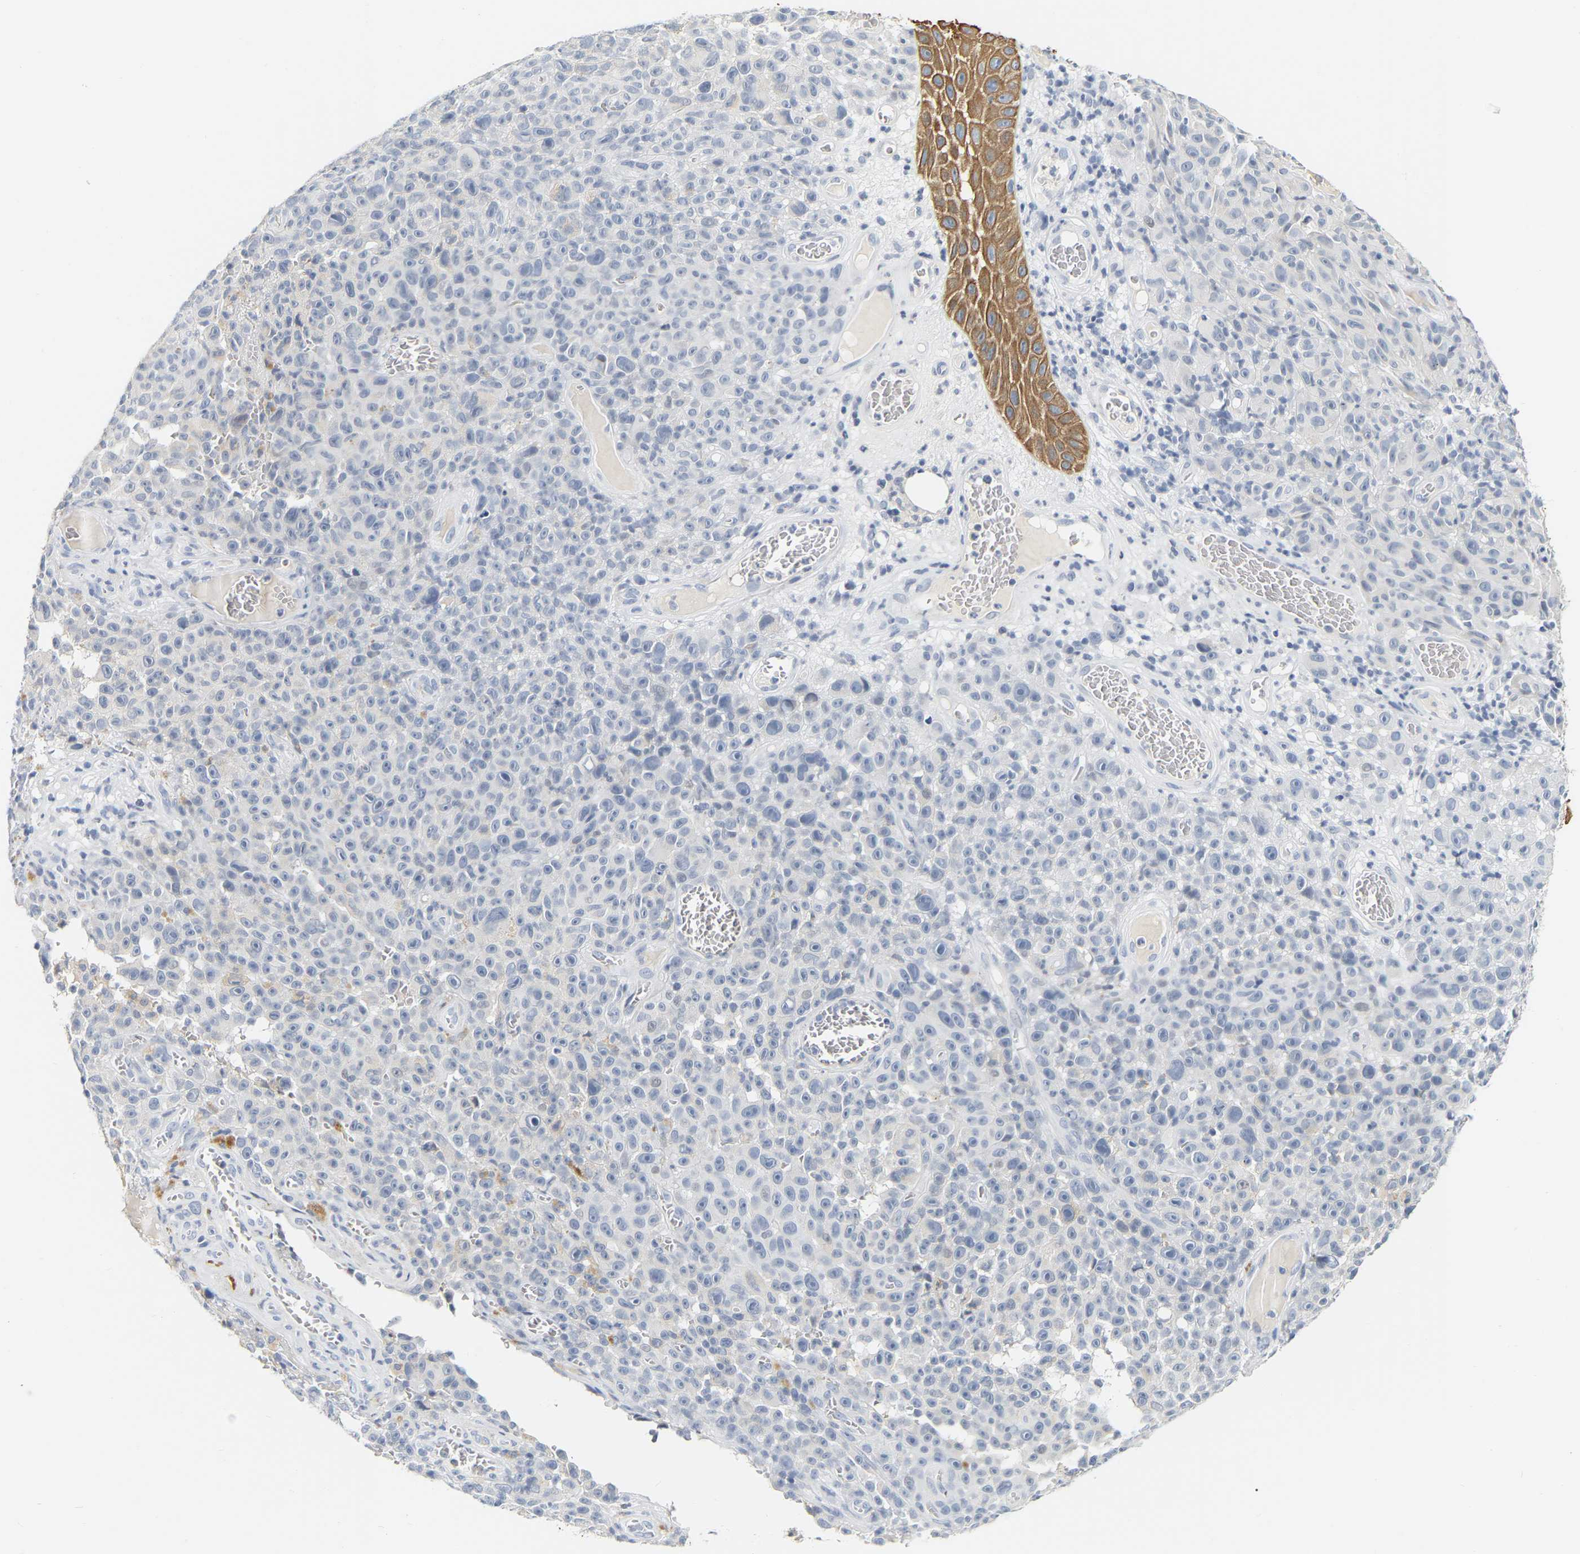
{"staining": {"intensity": "negative", "quantity": "none", "location": "none"}, "tissue": "melanoma", "cell_type": "Tumor cells", "image_type": "cancer", "snomed": [{"axis": "morphology", "description": "Malignant melanoma, NOS"}, {"axis": "topography", "description": "Skin"}], "caption": "High power microscopy photomicrograph of an immunohistochemistry (IHC) image of malignant melanoma, revealing no significant positivity in tumor cells. (Brightfield microscopy of DAB IHC at high magnification).", "gene": "KRT76", "patient": {"sex": "female", "age": 82}}